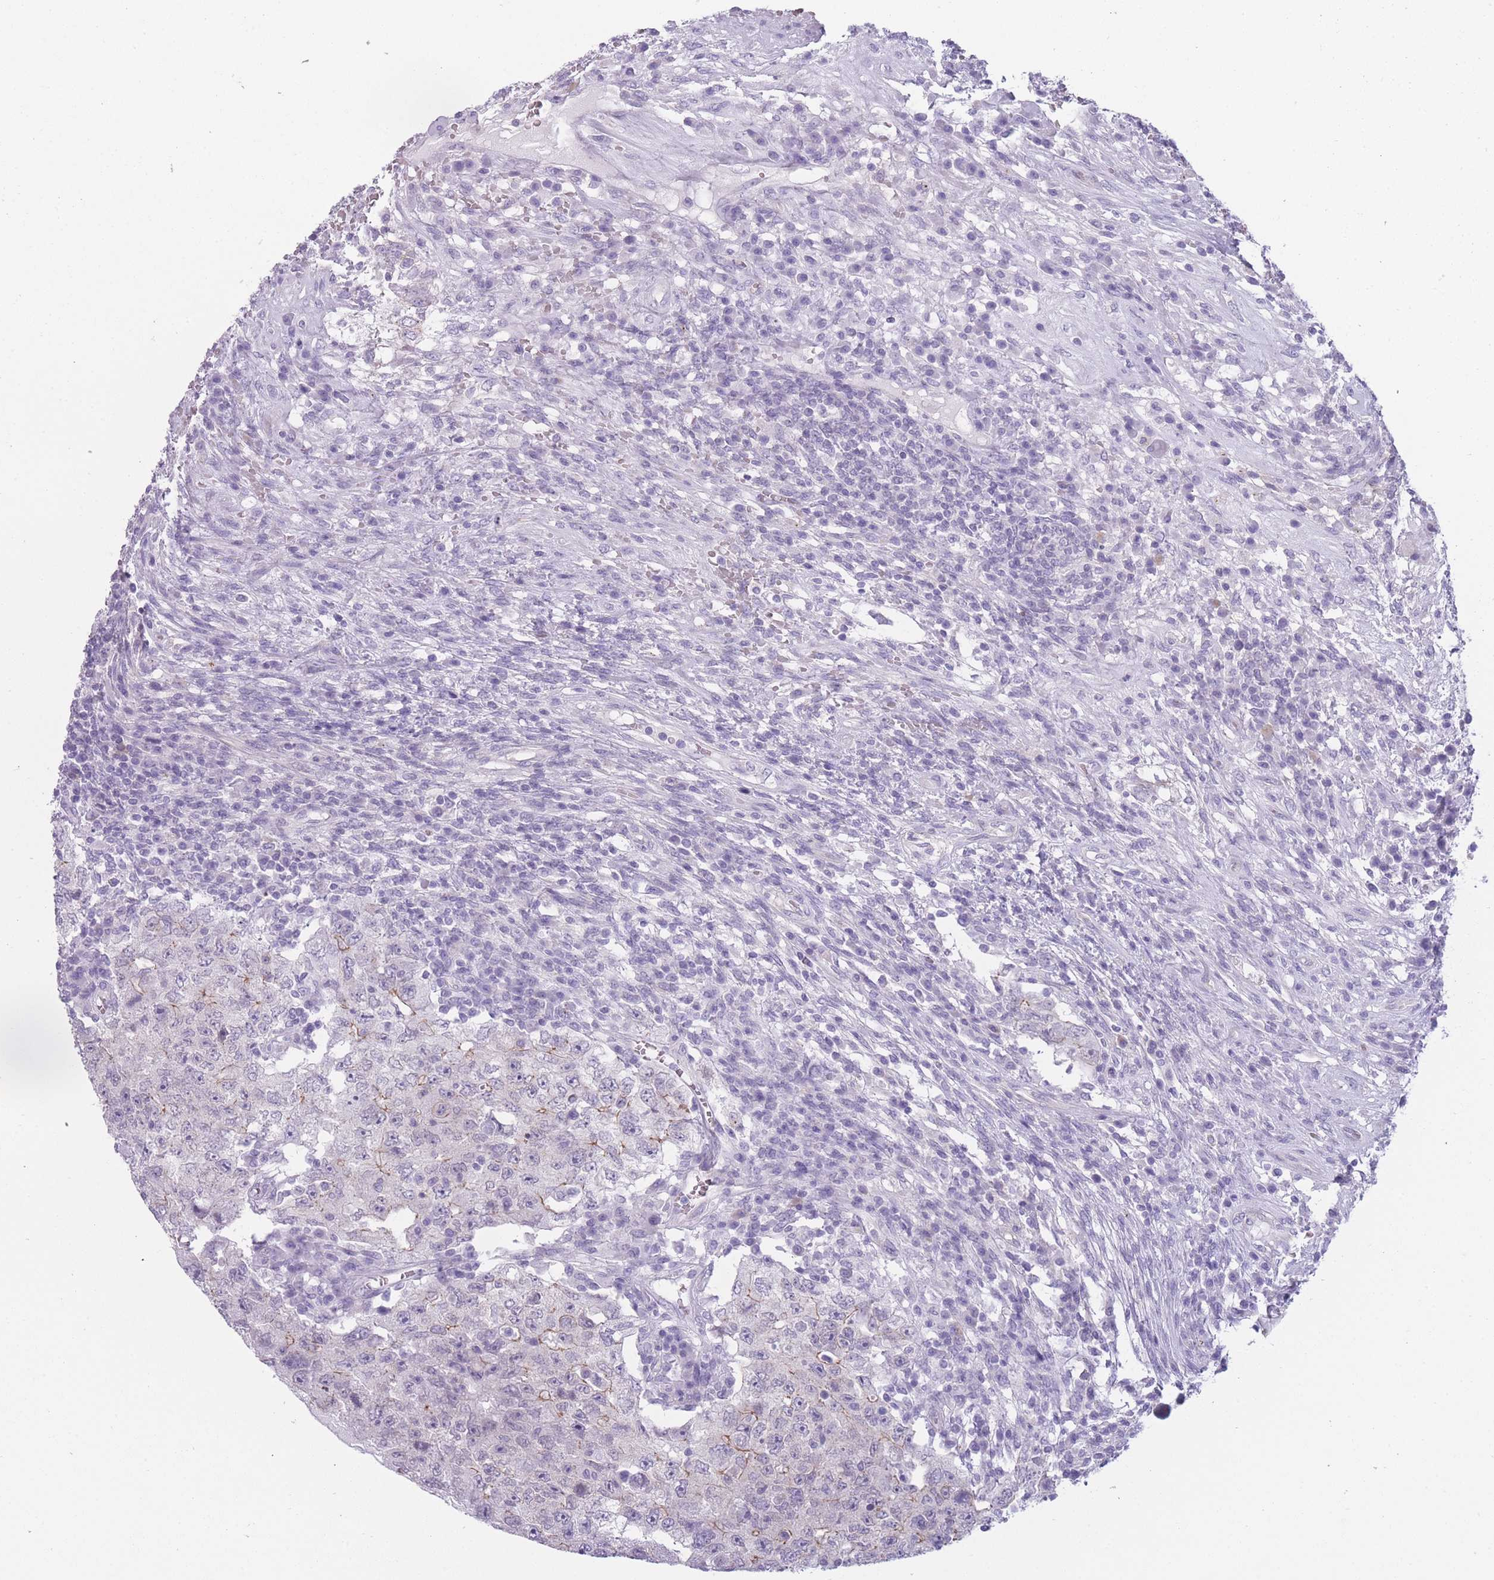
{"staining": {"intensity": "moderate", "quantity": "<25%", "location": "cytoplasmic/membranous"}, "tissue": "testis cancer", "cell_type": "Tumor cells", "image_type": "cancer", "snomed": [{"axis": "morphology", "description": "Carcinoma, Embryonal, NOS"}, {"axis": "topography", "description": "Testis"}], "caption": "Testis cancer (embryonal carcinoma) was stained to show a protein in brown. There is low levels of moderate cytoplasmic/membranous positivity in about <25% of tumor cells. The staining was performed using DAB, with brown indicating positive protein expression. Nuclei are stained blue with hematoxylin.", "gene": "DCANP1", "patient": {"sex": "male", "age": 26}}